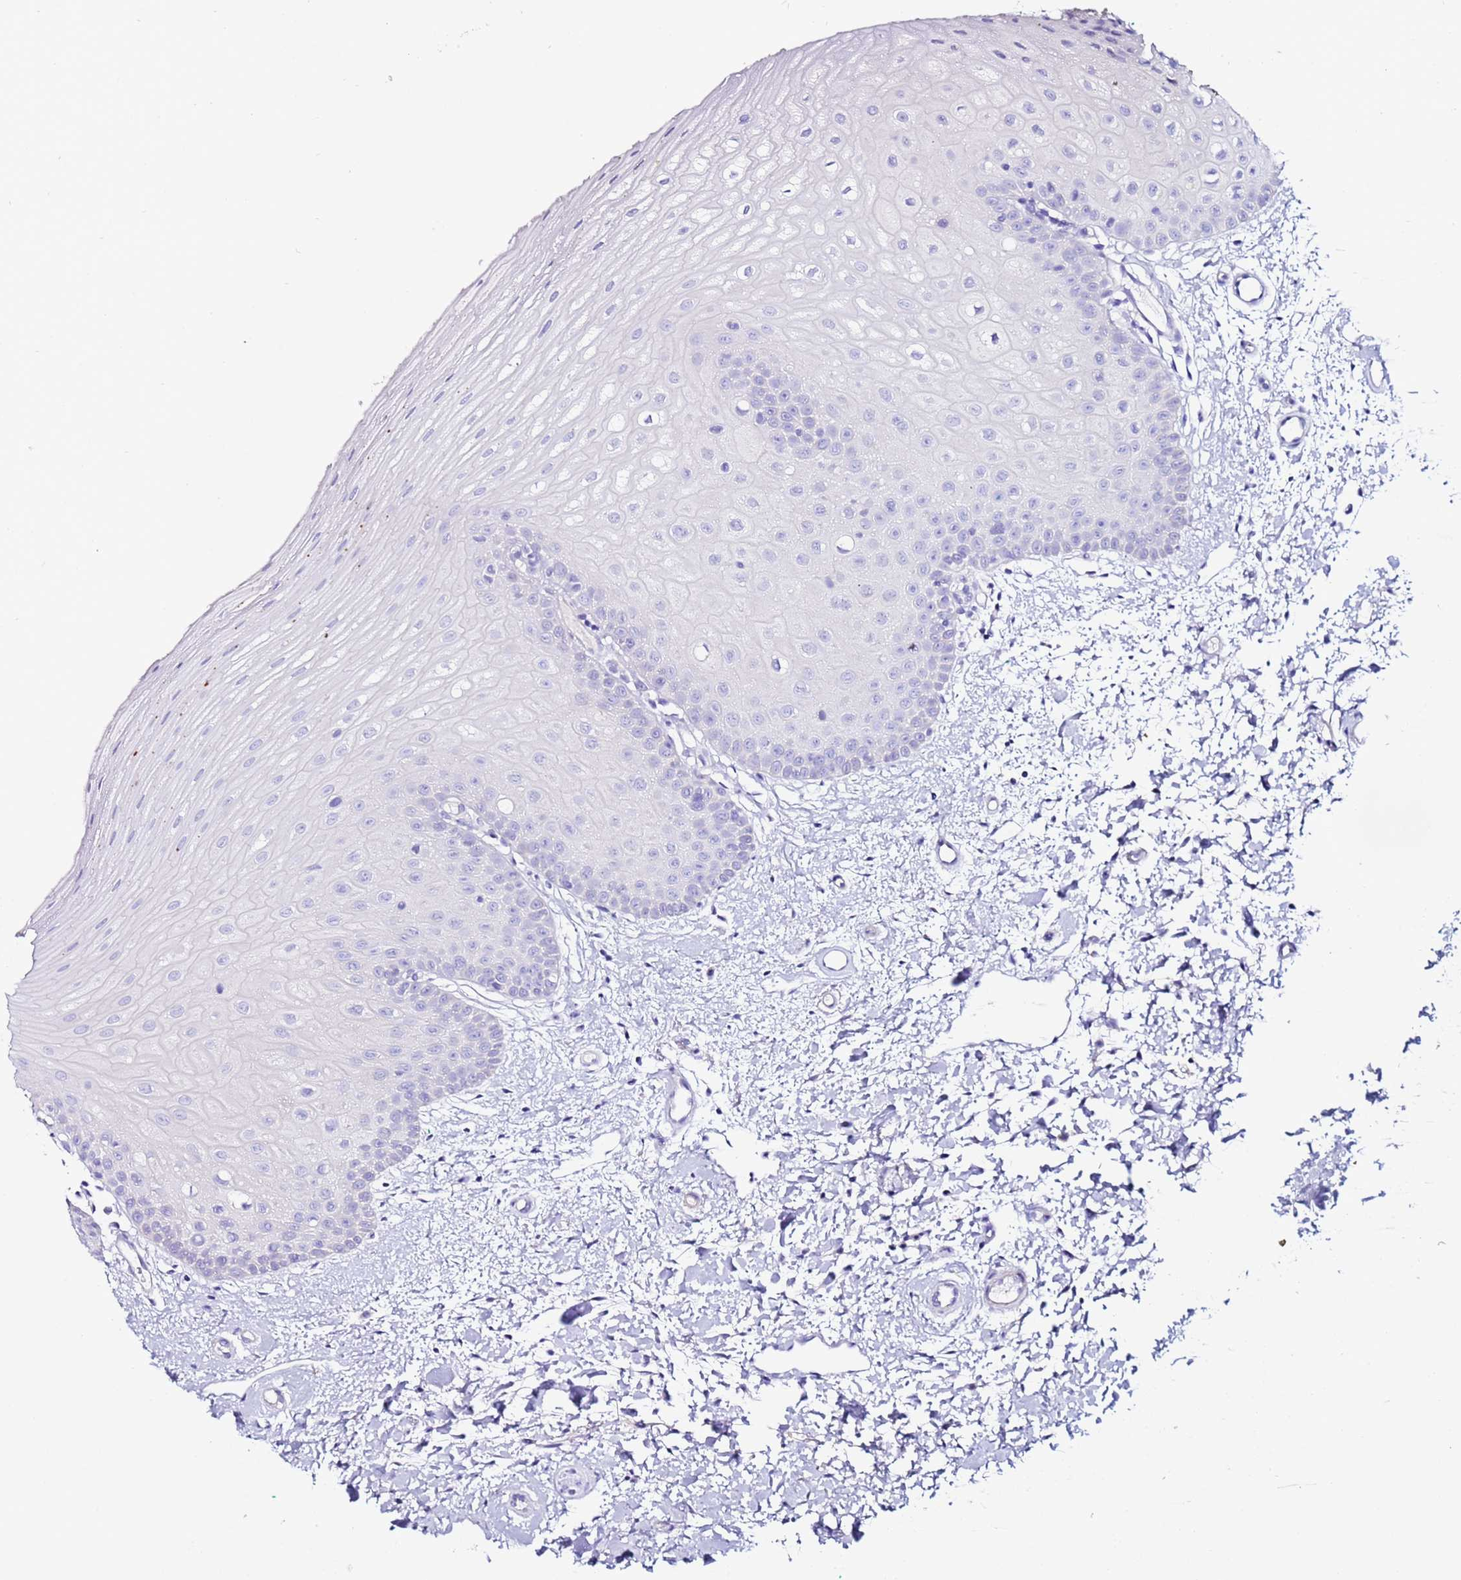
{"staining": {"intensity": "negative", "quantity": "none", "location": "none"}, "tissue": "oral mucosa", "cell_type": "Squamous epithelial cells", "image_type": "normal", "snomed": [{"axis": "morphology", "description": "Normal tissue, NOS"}, {"axis": "topography", "description": "Oral tissue"}], "caption": "Squamous epithelial cells show no significant staining in normal oral mucosa. Brightfield microscopy of immunohistochemistry stained with DAB (3,3'-diaminobenzidine) (brown) and hematoxylin (blue), captured at high magnification.", "gene": "MYBPC3", "patient": {"sex": "female", "age": 67}}